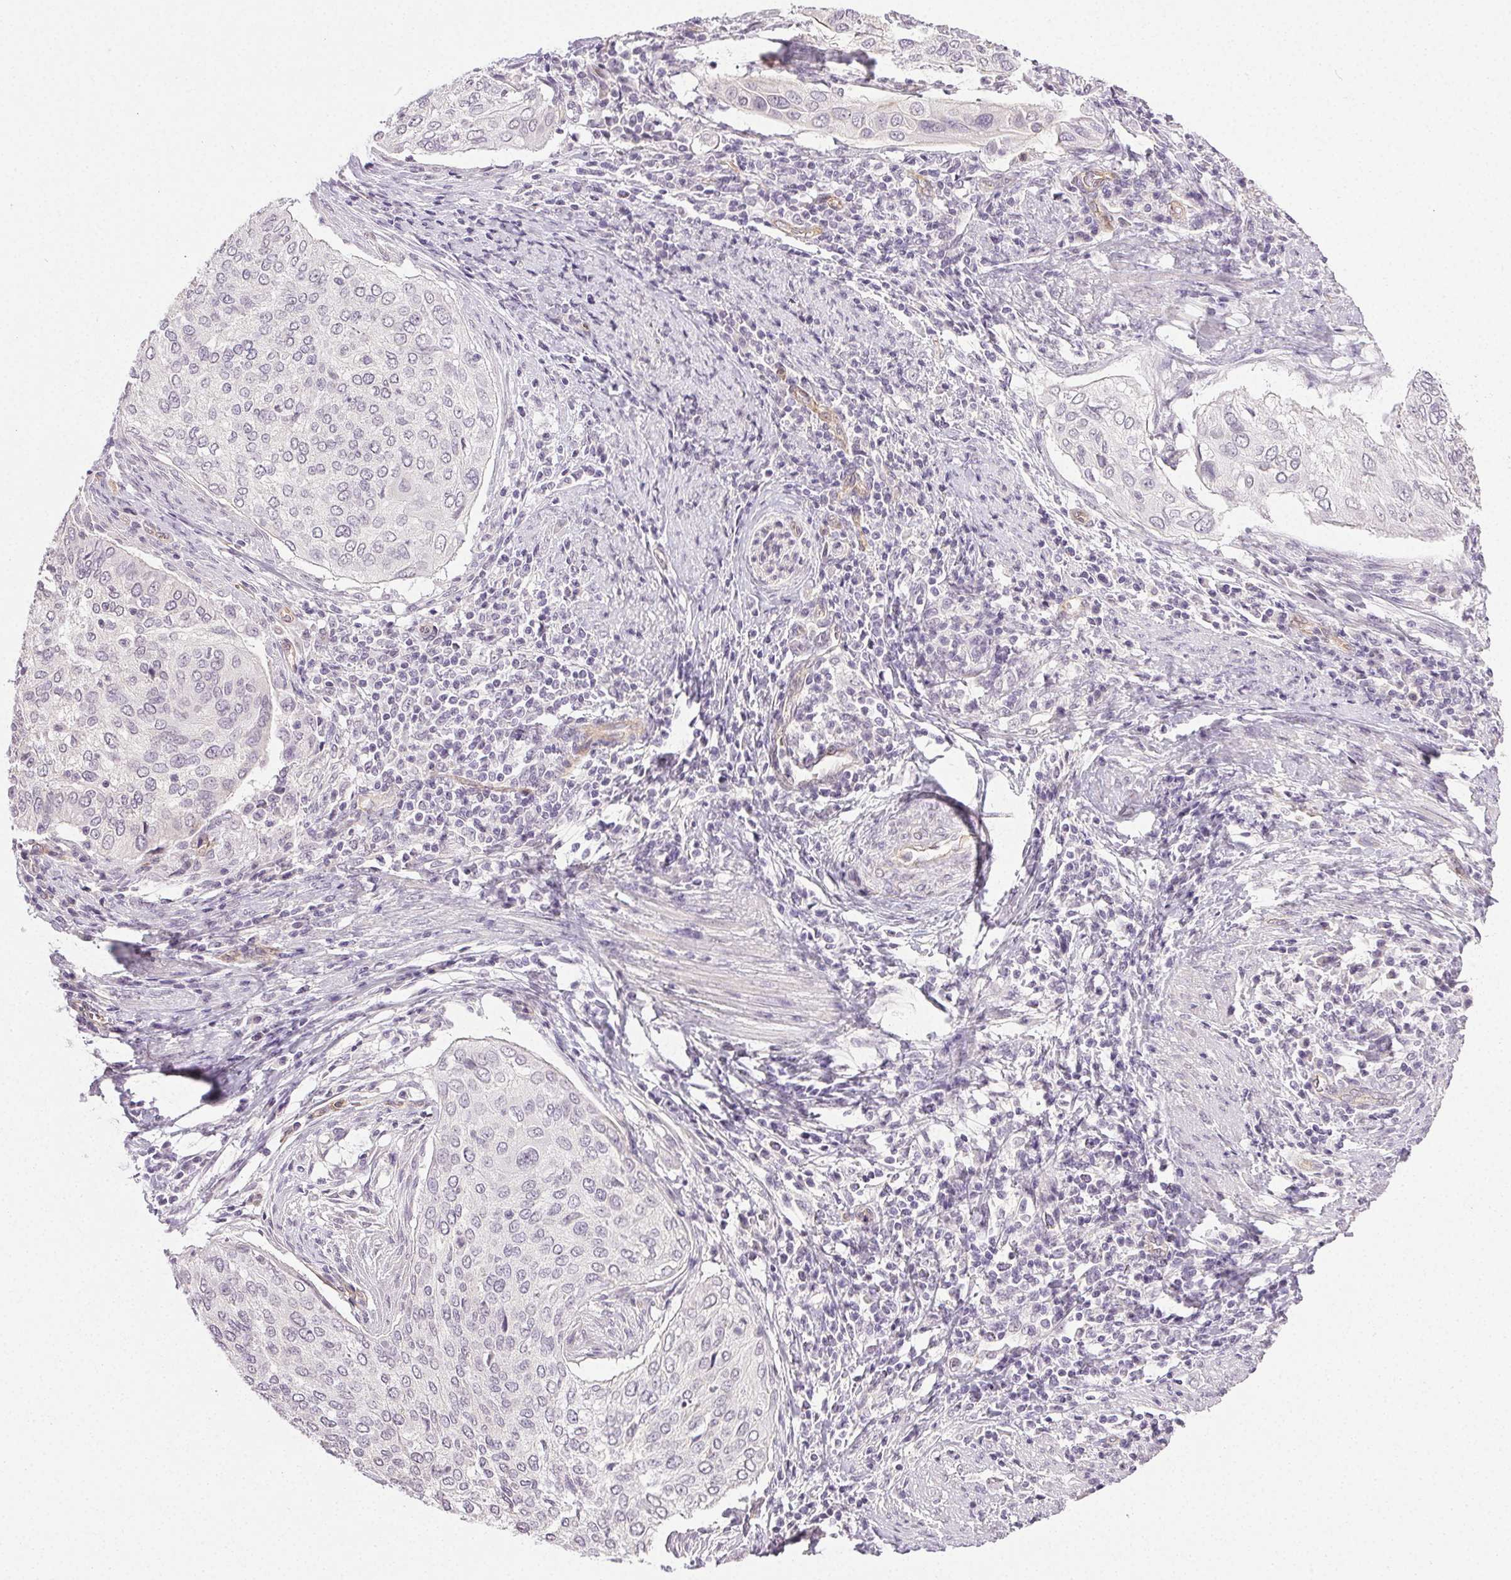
{"staining": {"intensity": "negative", "quantity": "none", "location": "none"}, "tissue": "cervical cancer", "cell_type": "Tumor cells", "image_type": "cancer", "snomed": [{"axis": "morphology", "description": "Squamous cell carcinoma, NOS"}, {"axis": "topography", "description": "Cervix"}], "caption": "DAB immunohistochemical staining of cervical squamous cell carcinoma exhibits no significant staining in tumor cells. (DAB (3,3'-diaminobenzidine) immunohistochemistry with hematoxylin counter stain).", "gene": "PLCB1", "patient": {"sex": "female", "age": 38}}